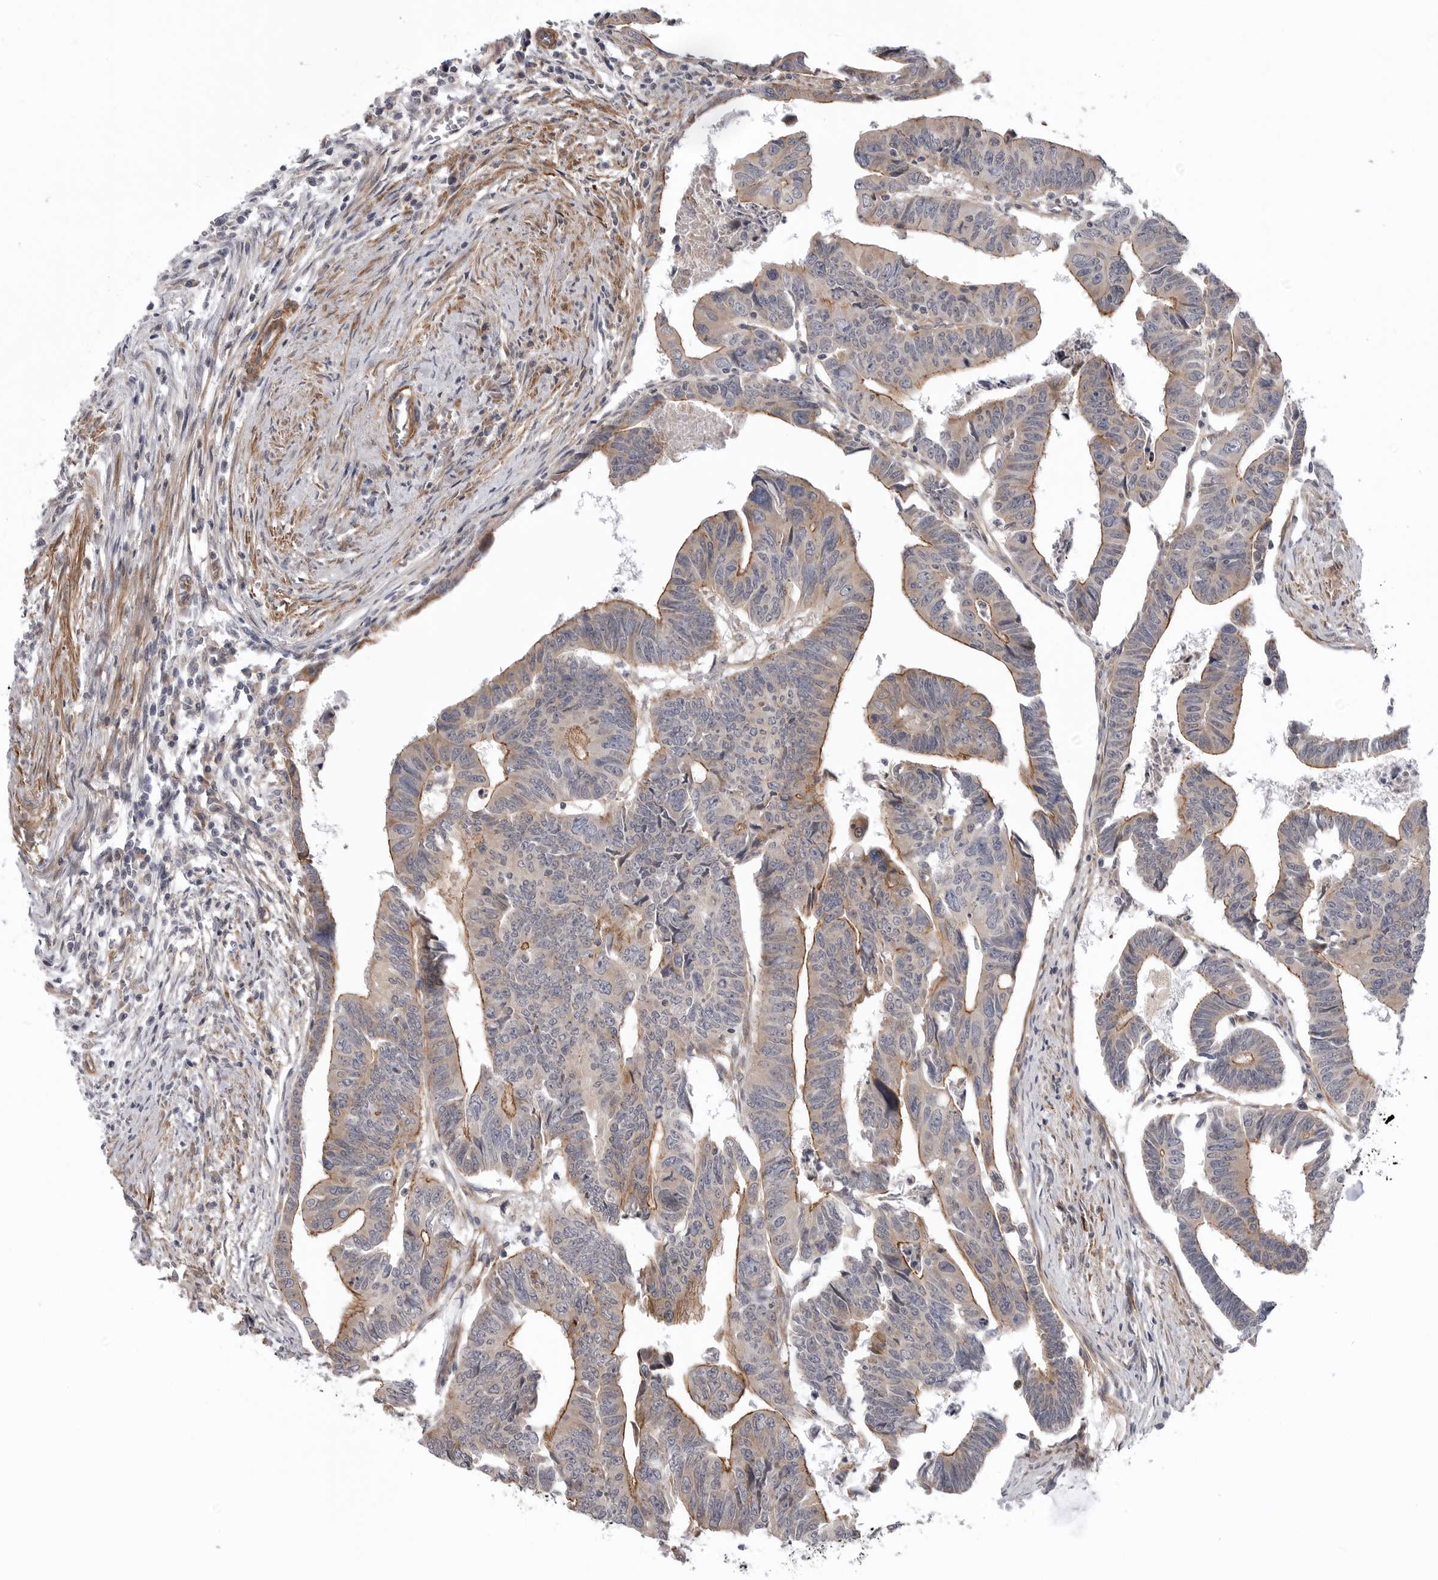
{"staining": {"intensity": "moderate", "quantity": "25%-75%", "location": "cytoplasmic/membranous"}, "tissue": "colorectal cancer", "cell_type": "Tumor cells", "image_type": "cancer", "snomed": [{"axis": "morphology", "description": "Adenocarcinoma, NOS"}, {"axis": "topography", "description": "Rectum"}], "caption": "Adenocarcinoma (colorectal) stained with a protein marker exhibits moderate staining in tumor cells.", "gene": "SCP2", "patient": {"sex": "female", "age": 65}}